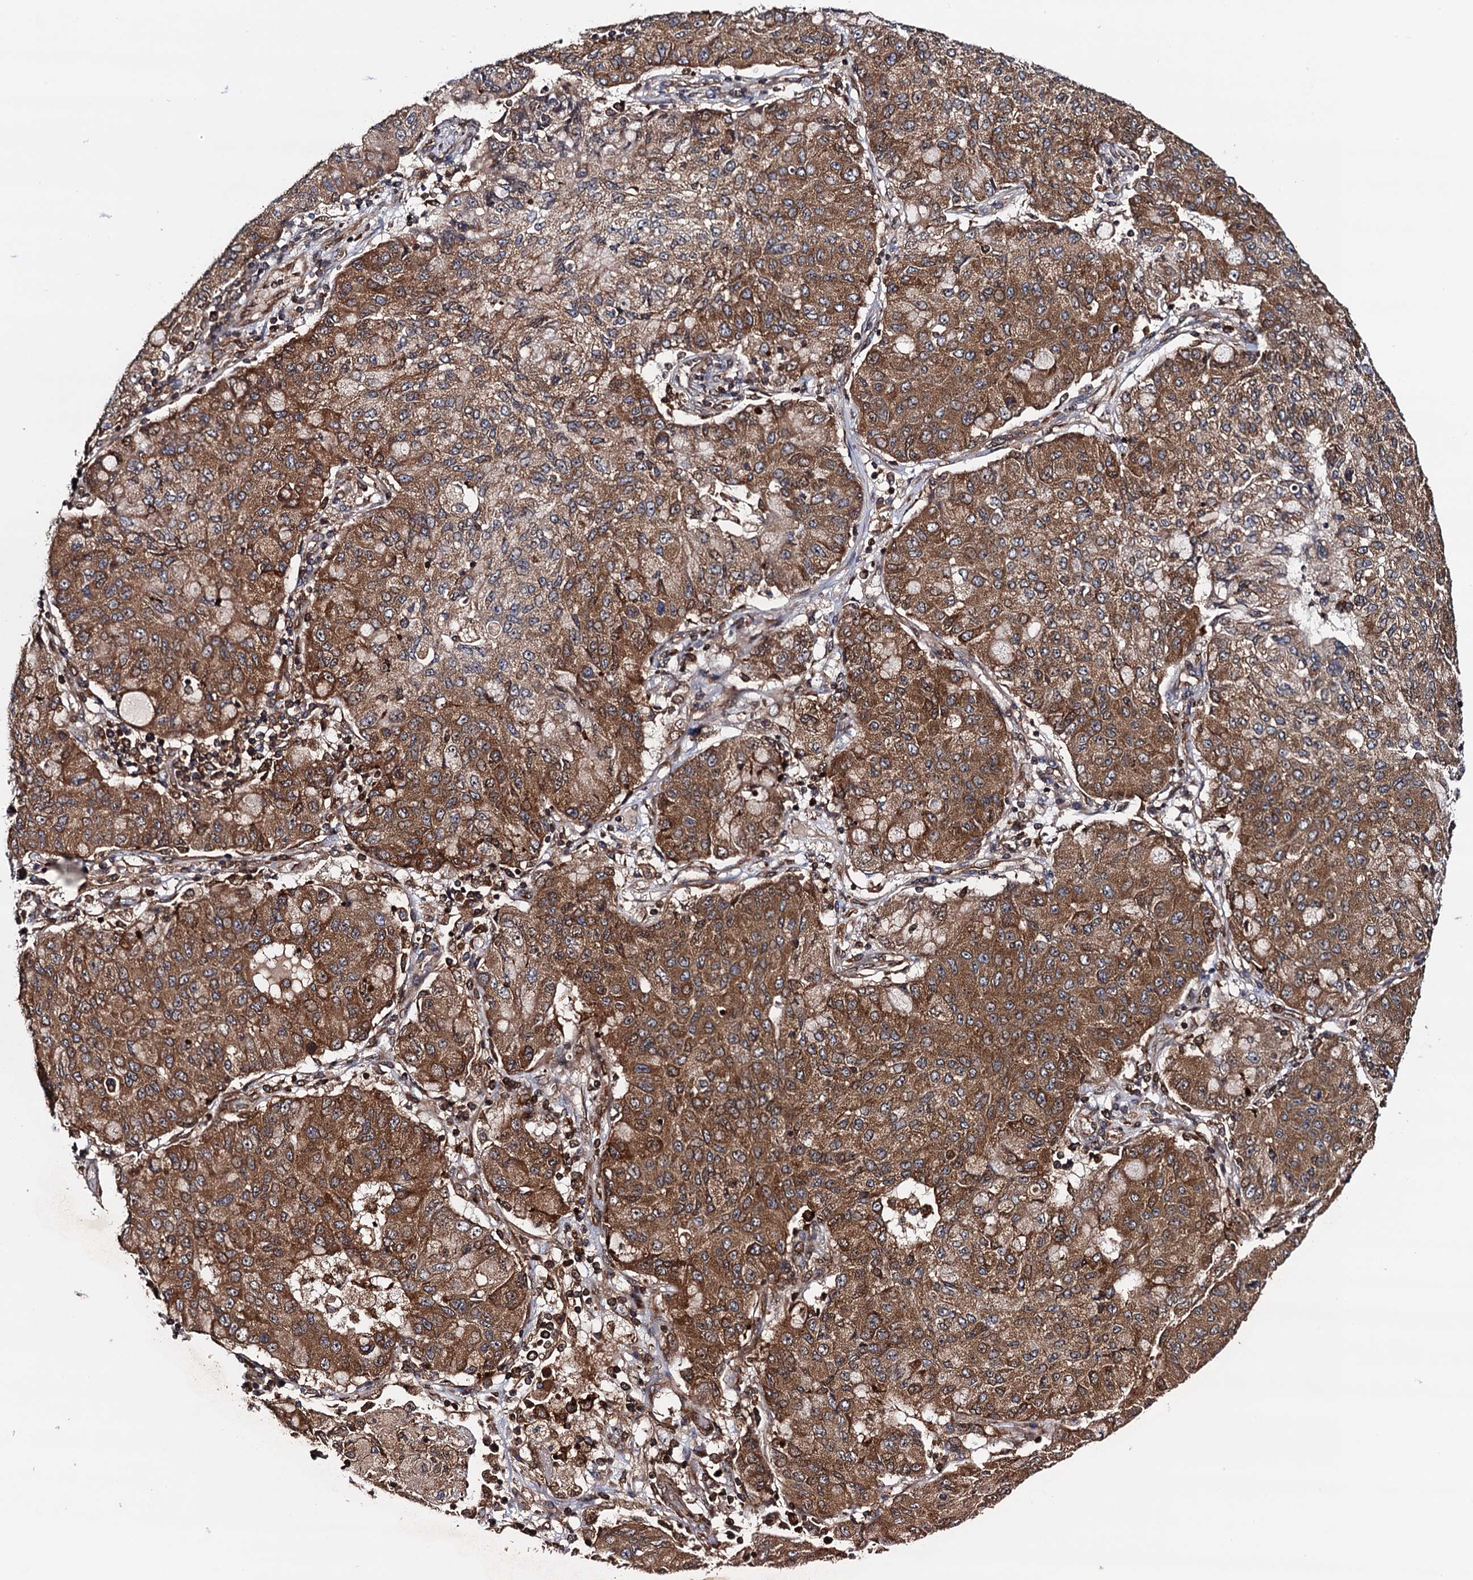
{"staining": {"intensity": "moderate", "quantity": ">75%", "location": "cytoplasmic/membranous"}, "tissue": "lung cancer", "cell_type": "Tumor cells", "image_type": "cancer", "snomed": [{"axis": "morphology", "description": "Squamous cell carcinoma, NOS"}, {"axis": "topography", "description": "Lung"}], "caption": "Immunohistochemistry (IHC) of lung squamous cell carcinoma reveals medium levels of moderate cytoplasmic/membranous positivity in approximately >75% of tumor cells.", "gene": "BORA", "patient": {"sex": "male", "age": 74}}